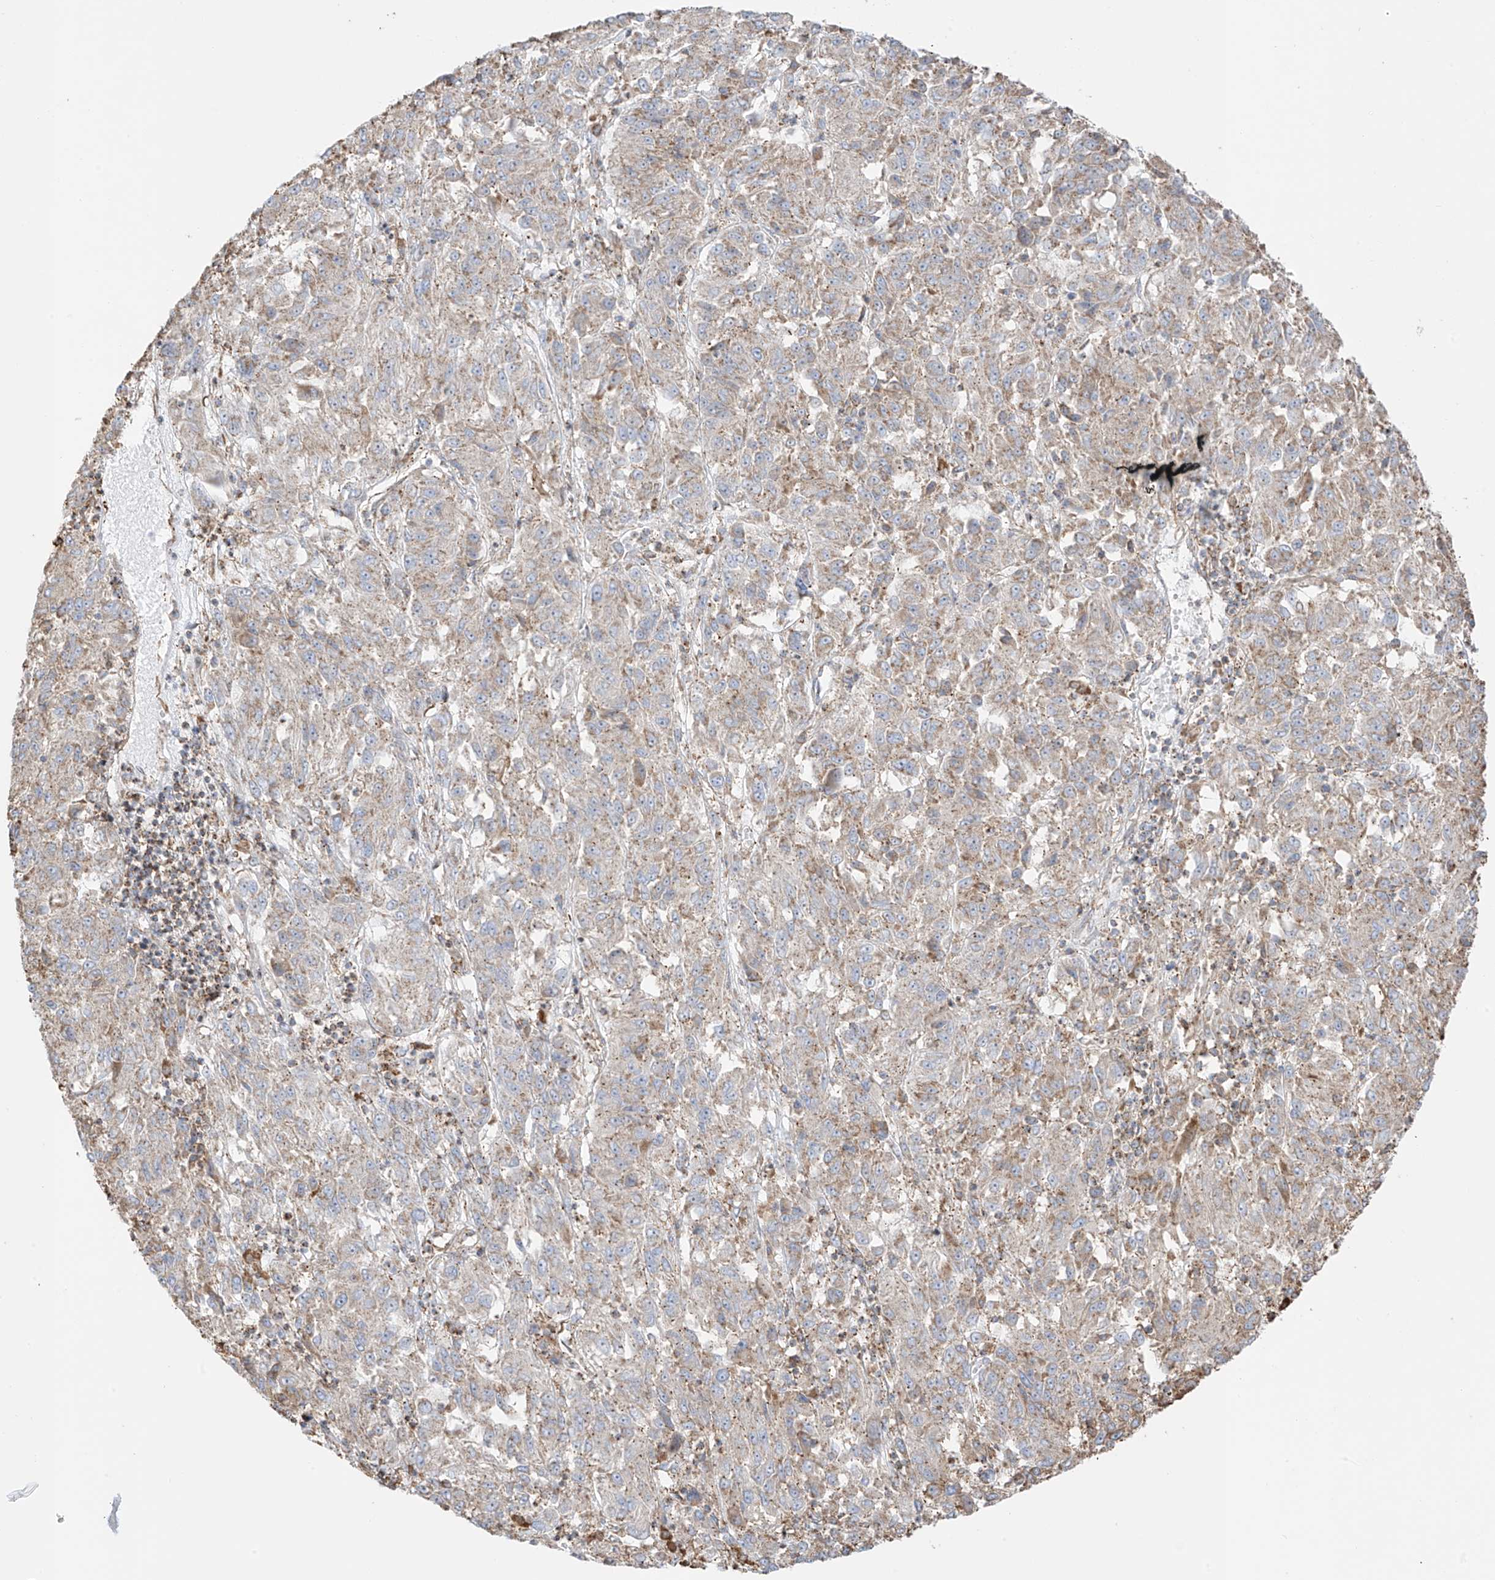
{"staining": {"intensity": "moderate", "quantity": ">75%", "location": "cytoplasmic/membranous"}, "tissue": "melanoma", "cell_type": "Tumor cells", "image_type": "cancer", "snomed": [{"axis": "morphology", "description": "Malignant melanoma, Metastatic site"}, {"axis": "topography", "description": "Lung"}], "caption": "Melanoma was stained to show a protein in brown. There is medium levels of moderate cytoplasmic/membranous expression in approximately >75% of tumor cells.", "gene": "XKR3", "patient": {"sex": "male", "age": 64}}